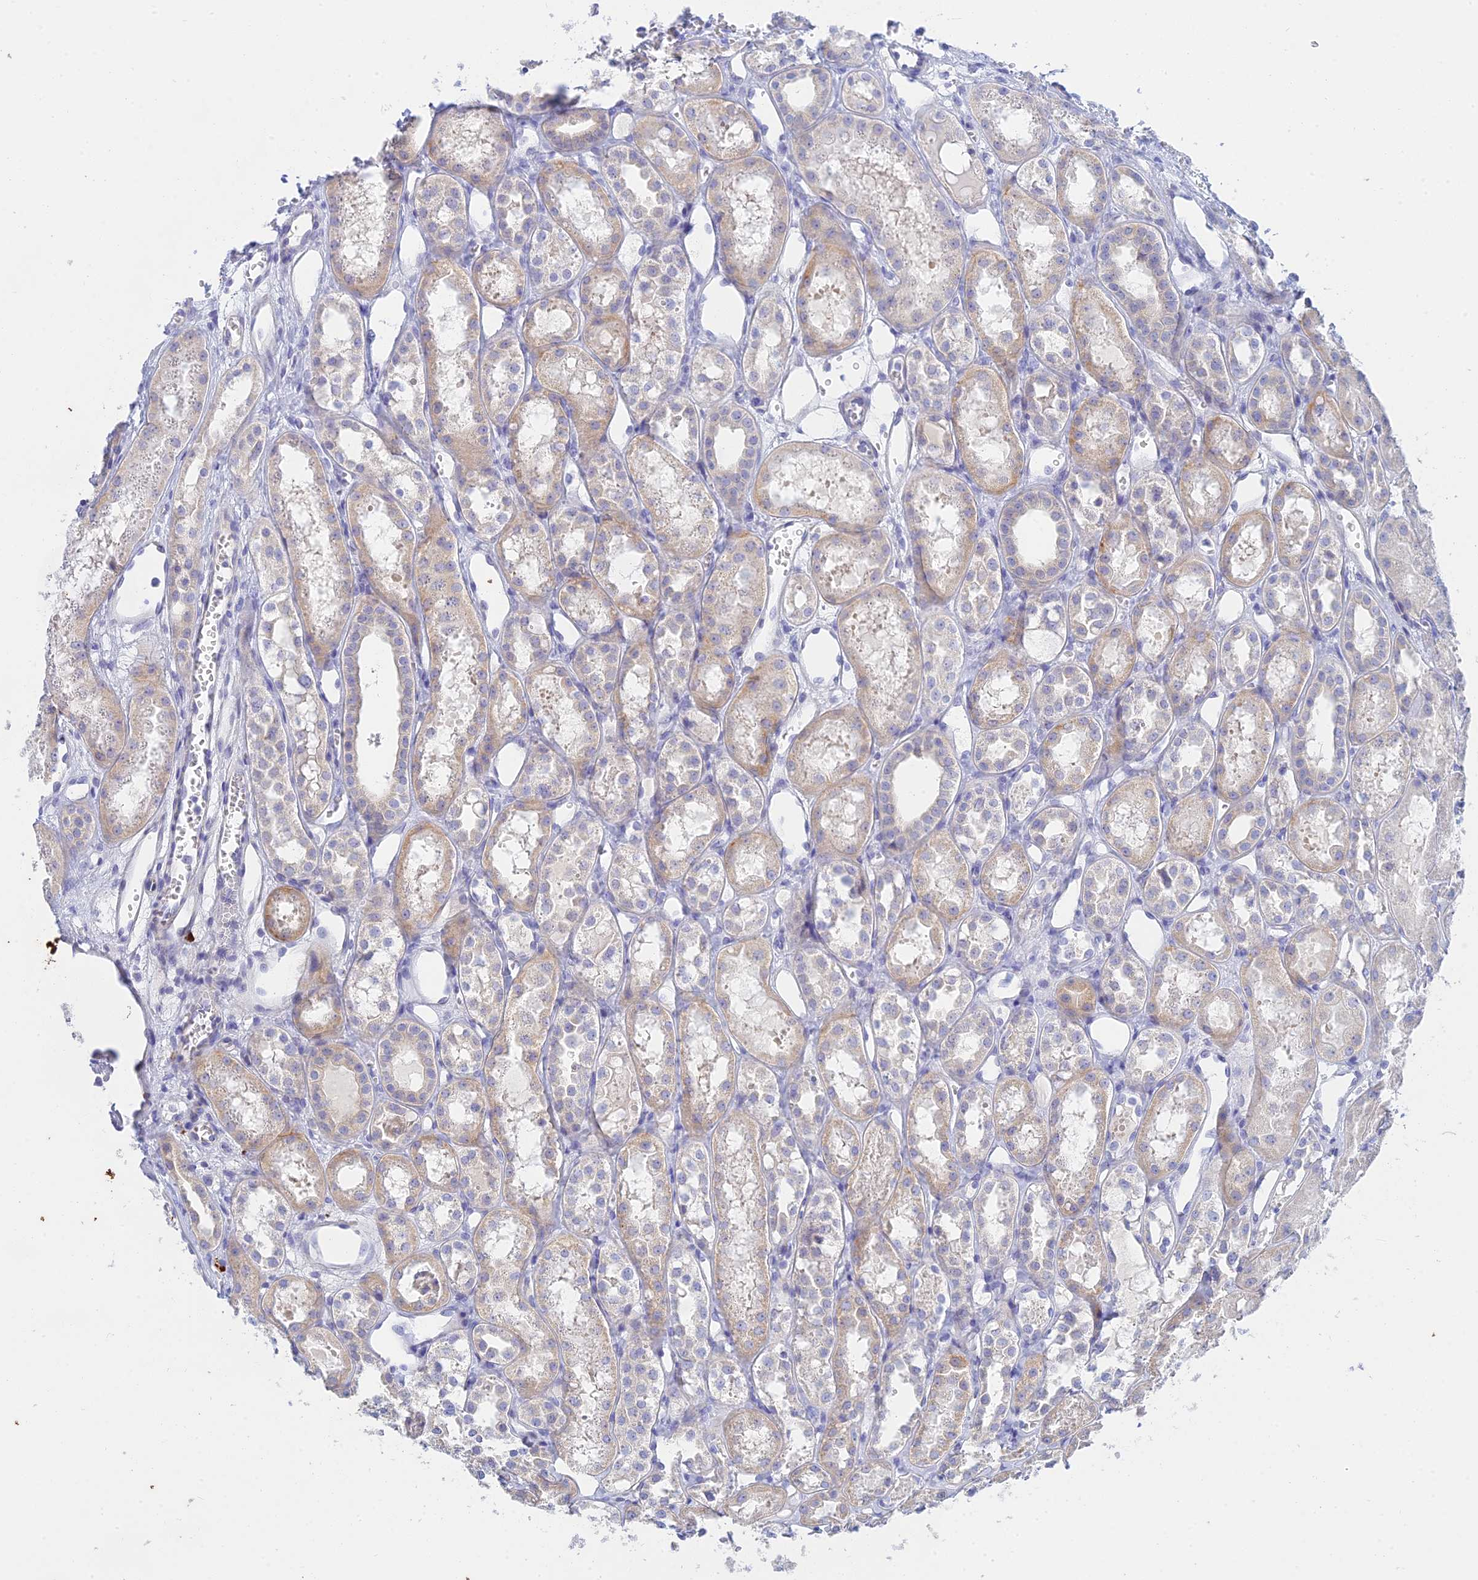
{"staining": {"intensity": "negative", "quantity": "none", "location": "none"}, "tissue": "kidney", "cell_type": "Cells in glomeruli", "image_type": "normal", "snomed": [{"axis": "morphology", "description": "Normal tissue, NOS"}, {"axis": "topography", "description": "Kidney"}], "caption": "High power microscopy histopathology image of an IHC micrograph of benign kidney, revealing no significant expression in cells in glomeruli. (DAB (3,3'-diaminobenzidine) immunohistochemistry with hematoxylin counter stain).", "gene": "CEP152", "patient": {"sex": "male", "age": 16}}